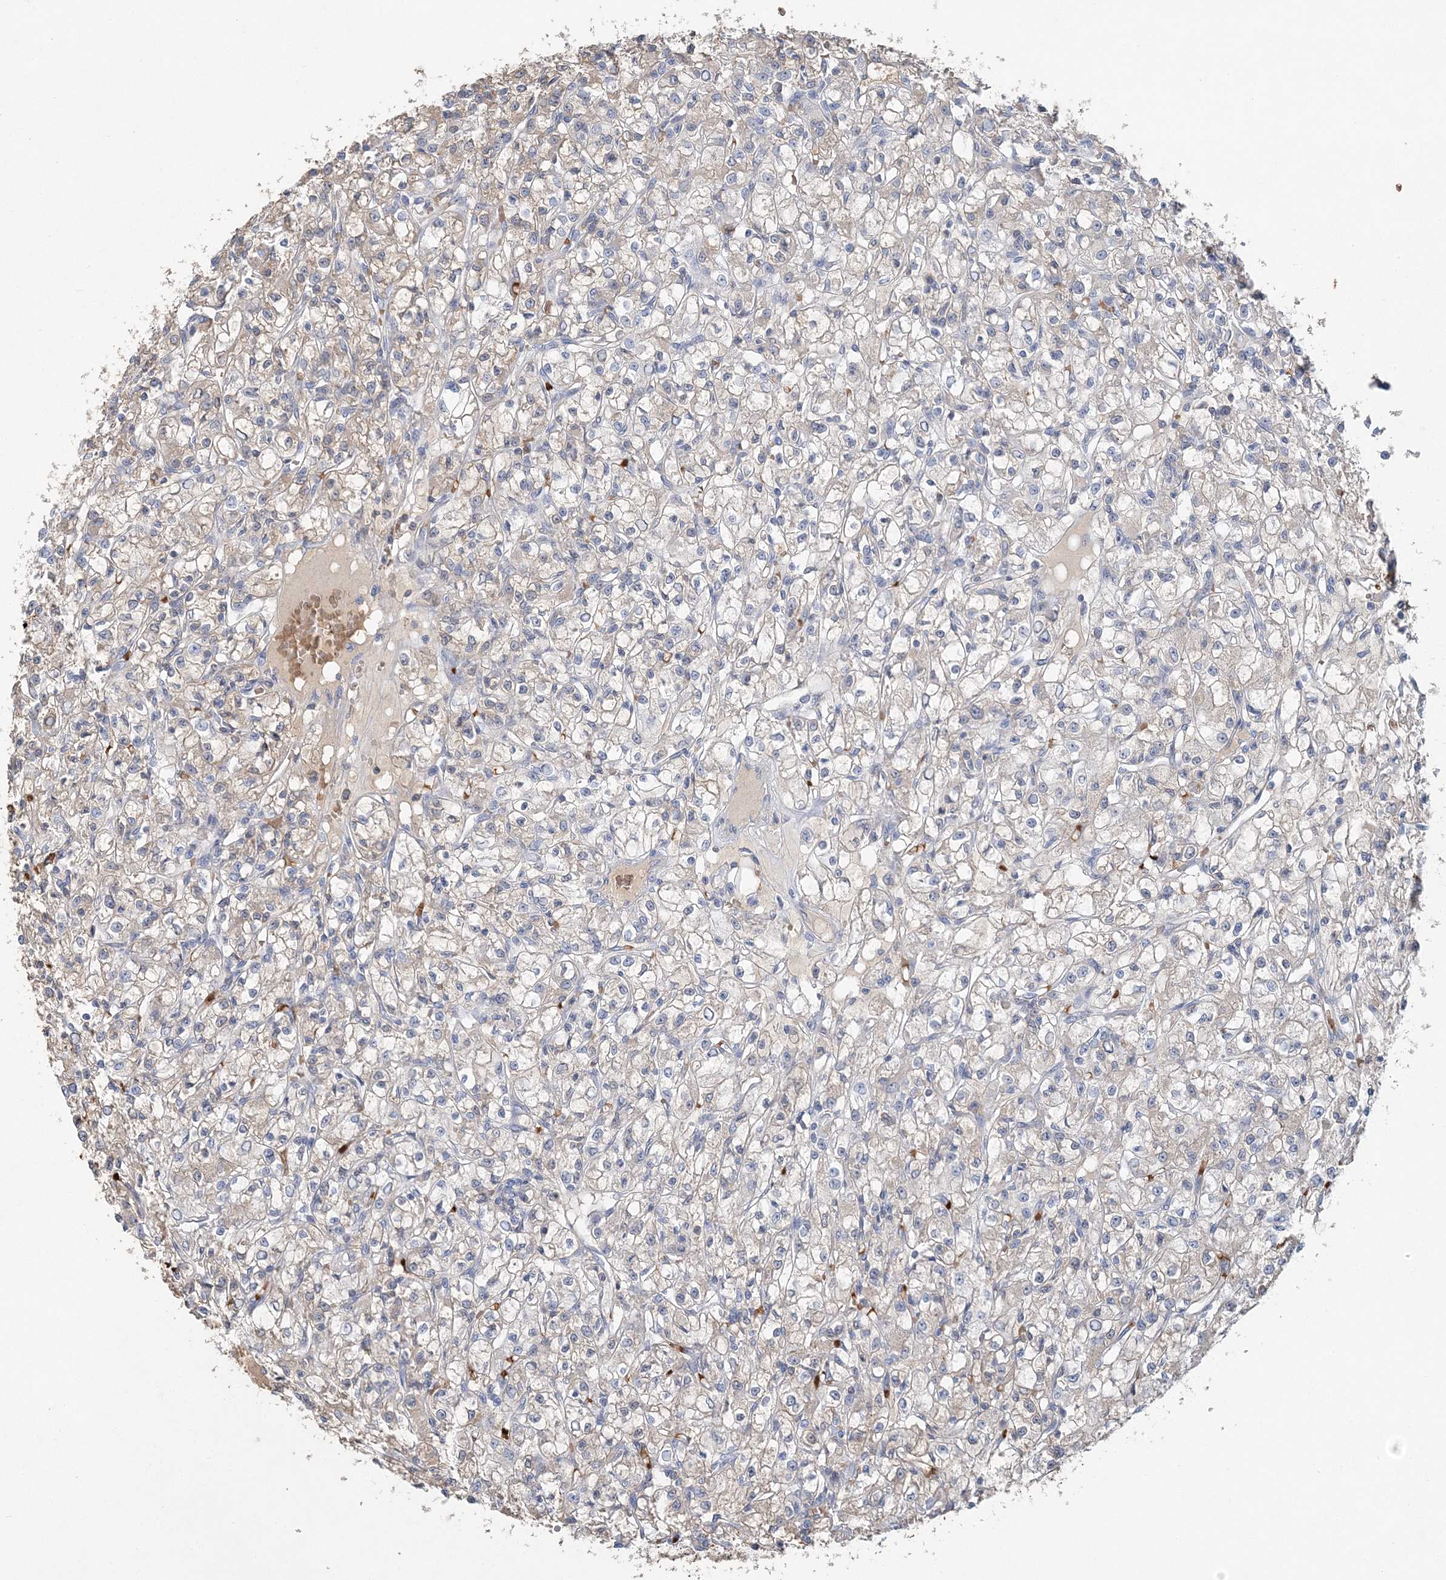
{"staining": {"intensity": "negative", "quantity": "none", "location": "none"}, "tissue": "renal cancer", "cell_type": "Tumor cells", "image_type": "cancer", "snomed": [{"axis": "morphology", "description": "Adenocarcinoma, NOS"}, {"axis": "topography", "description": "Kidney"}], "caption": "Tumor cells are negative for protein expression in human adenocarcinoma (renal).", "gene": "HBD", "patient": {"sex": "female", "age": 59}}